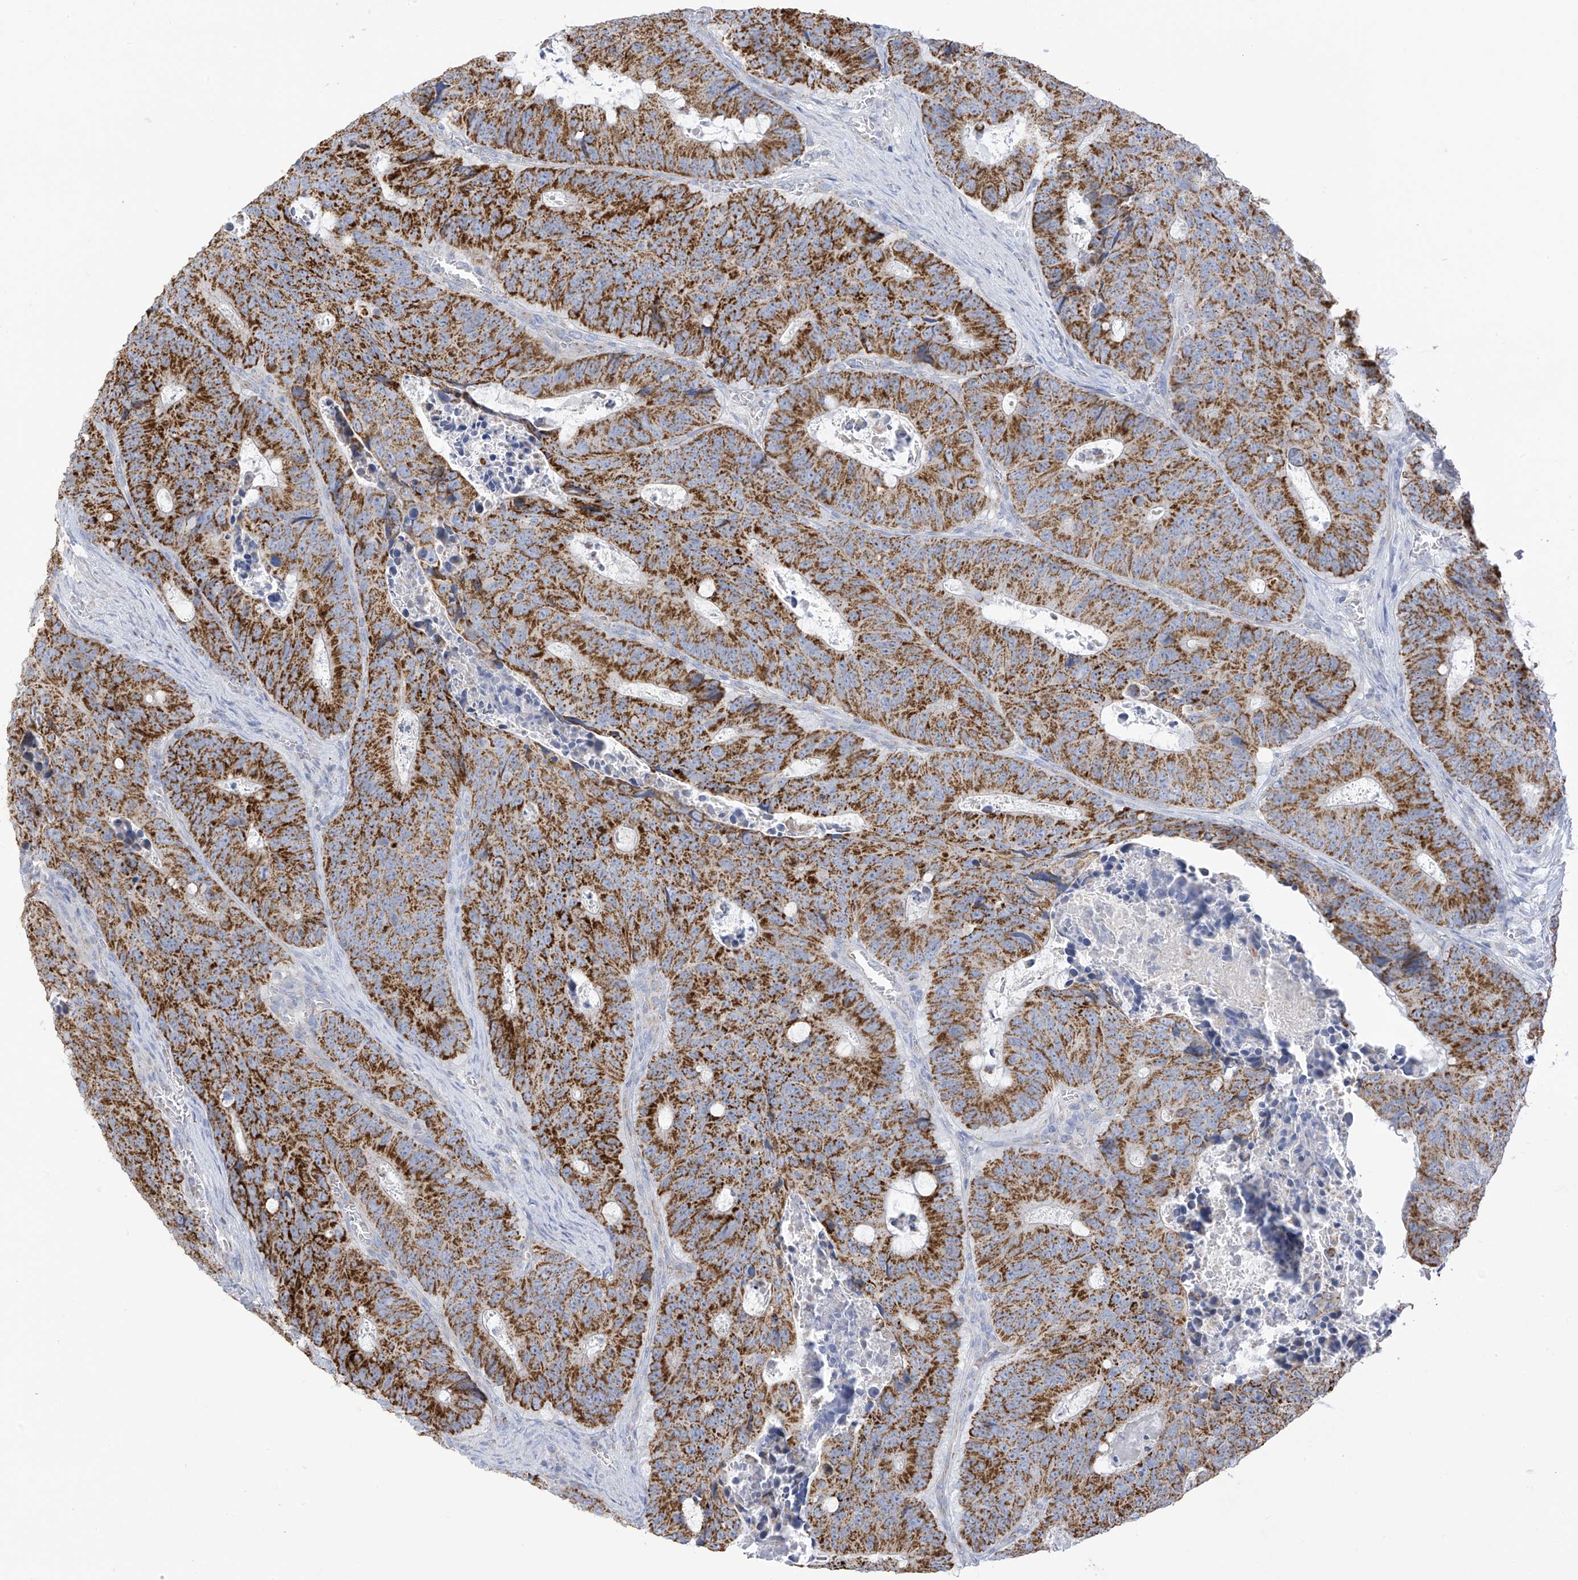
{"staining": {"intensity": "strong", "quantity": ">75%", "location": "cytoplasmic/membranous"}, "tissue": "colorectal cancer", "cell_type": "Tumor cells", "image_type": "cancer", "snomed": [{"axis": "morphology", "description": "Adenocarcinoma, NOS"}, {"axis": "topography", "description": "Colon"}], "caption": "A high-resolution micrograph shows IHC staining of colorectal adenocarcinoma, which reveals strong cytoplasmic/membranous staining in about >75% of tumor cells. (DAB = brown stain, brightfield microscopy at high magnification).", "gene": "PNPT1", "patient": {"sex": "male", "age": 87}}